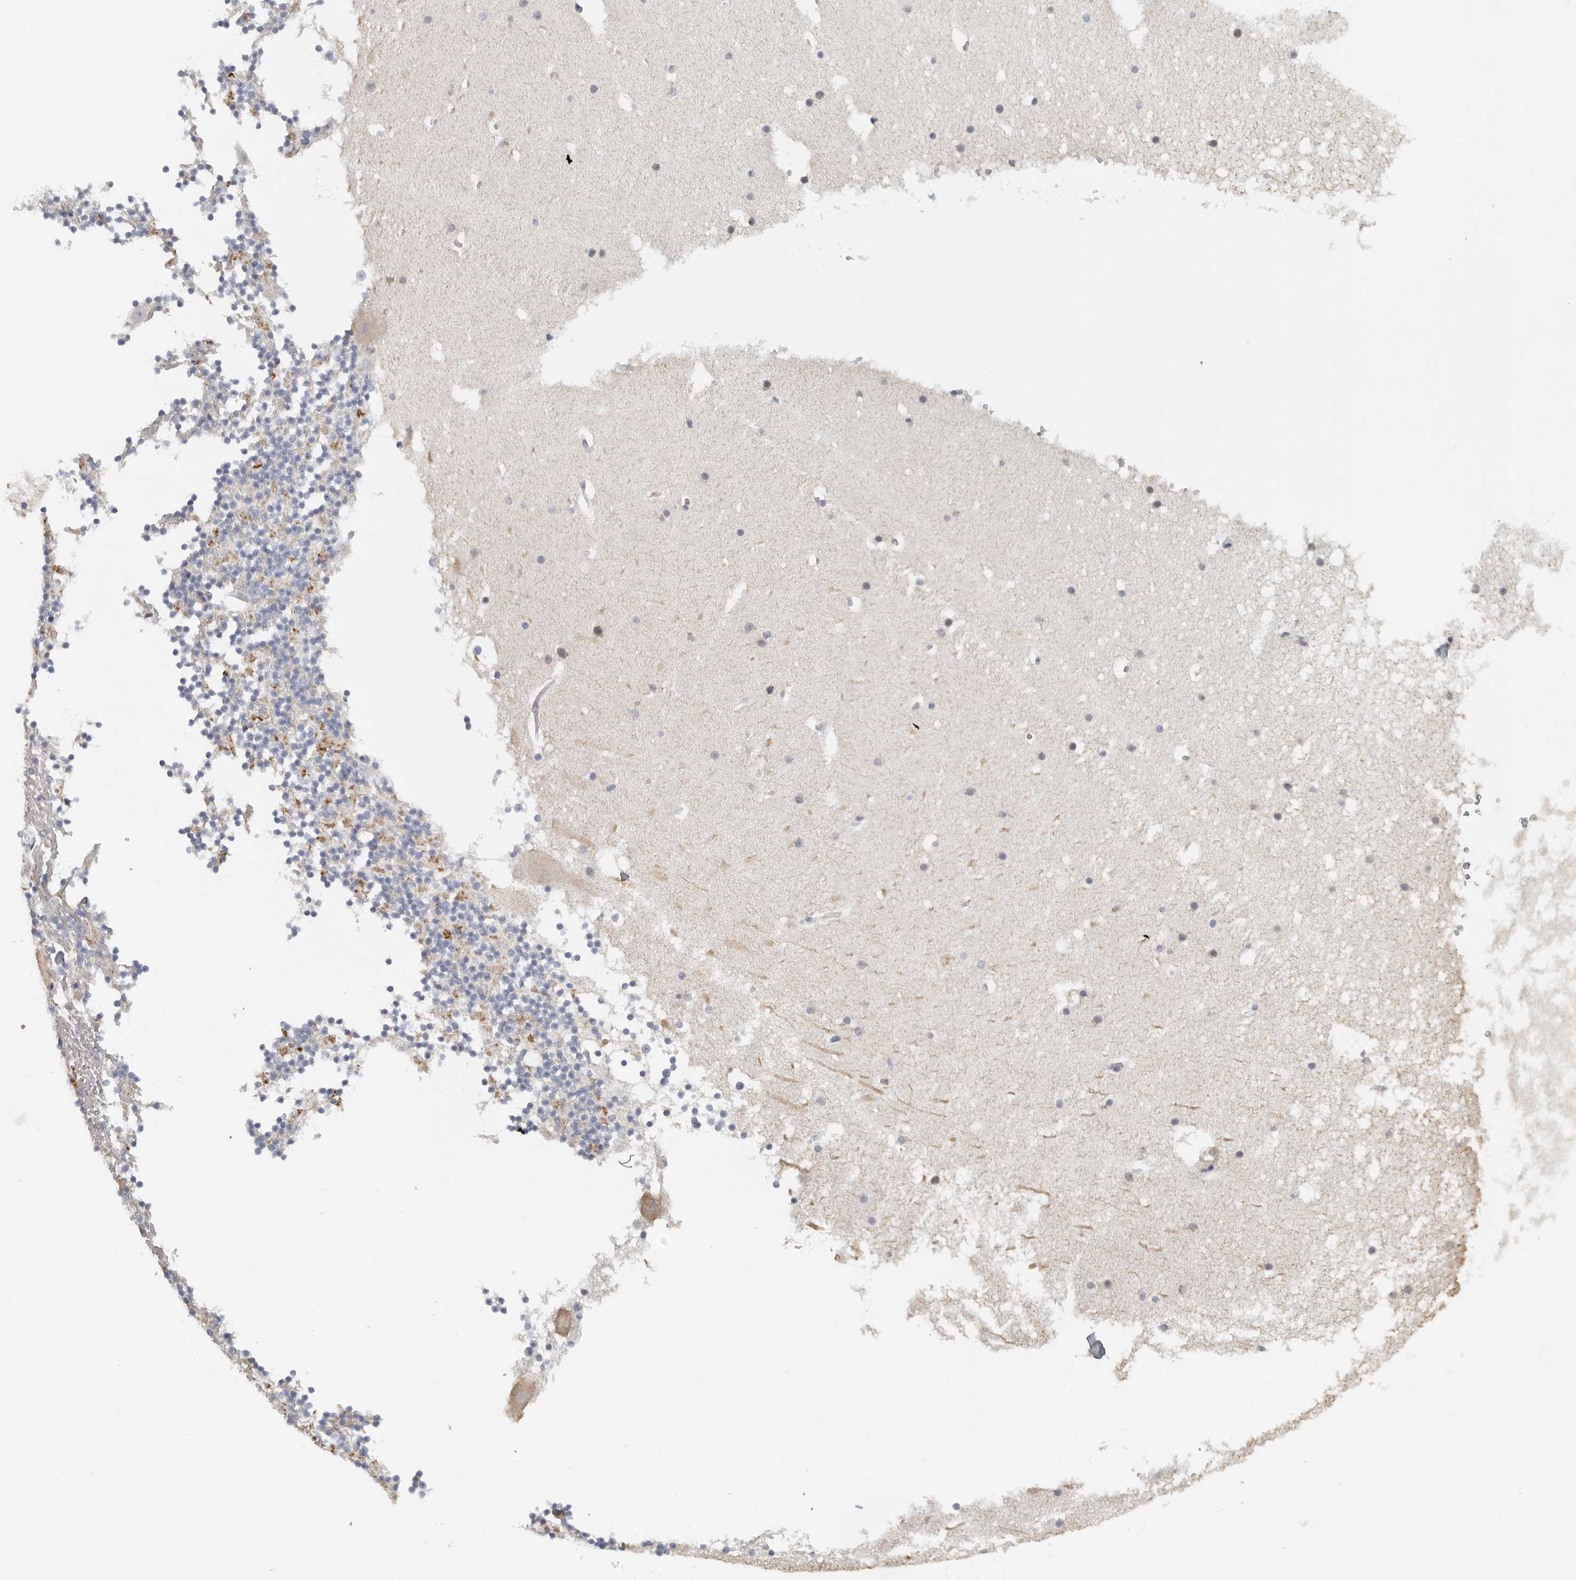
{"staining": {"intensity": "negative", "quantity": "none", "location": "none"}, "tissue": "cerebellum", "cell_type": "Cells in granular layer", "image_type": "normal", "snomed": [{"axis": "morphology", "description": "Normal tissue, NOS"}, {"axis": "topography", "description": "Cerebellum"}], "caption": "A histopathology image of cerebellum stained for a protein shows no brown staining in cells in granular layer.", "gene": "PAM", "patient": {"sex": "male", "age": 57}}